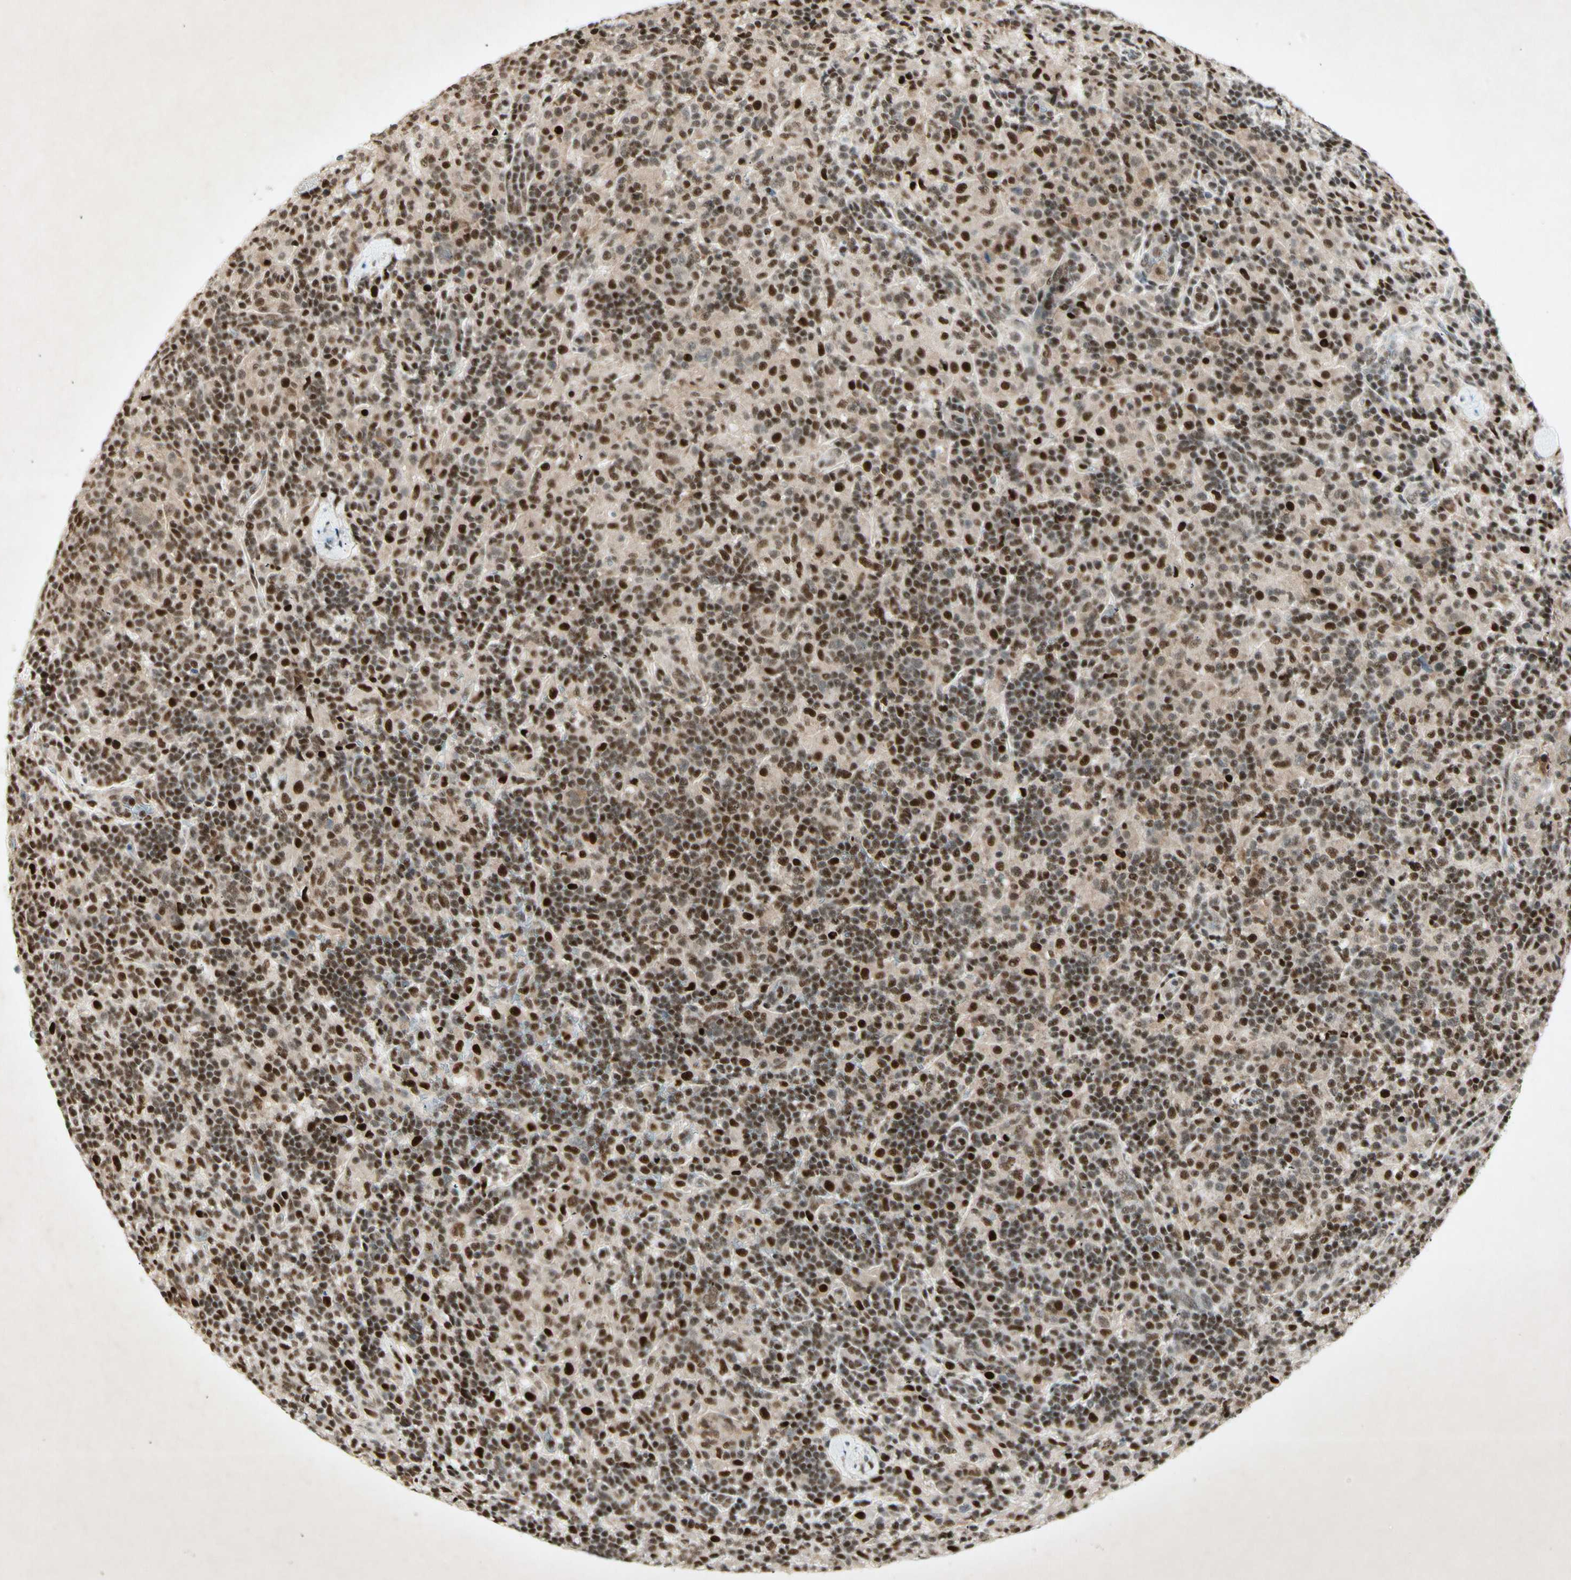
{"staining": {"intensity": "strong", "quantity": ">75%", "location": "cytoplasmic/membranous,nuclear"}, "tissue": "lymphoma", "cell_type": "Tumor cells", "image_type": "cancer", "snomed": [{"axis": "morphology", "description": "Hodgkin's disease, NOS"}, {"axis": "topography", "description": "Lymph node"}], "caption": "A histopathology image of human Hodgkin's disease stained for a protein displays strong cytoplasmic/membranous and nuclear brown staining in tumor cells.", "gene": "RNF43", "patient": {"sex": "male", "age": 70}}